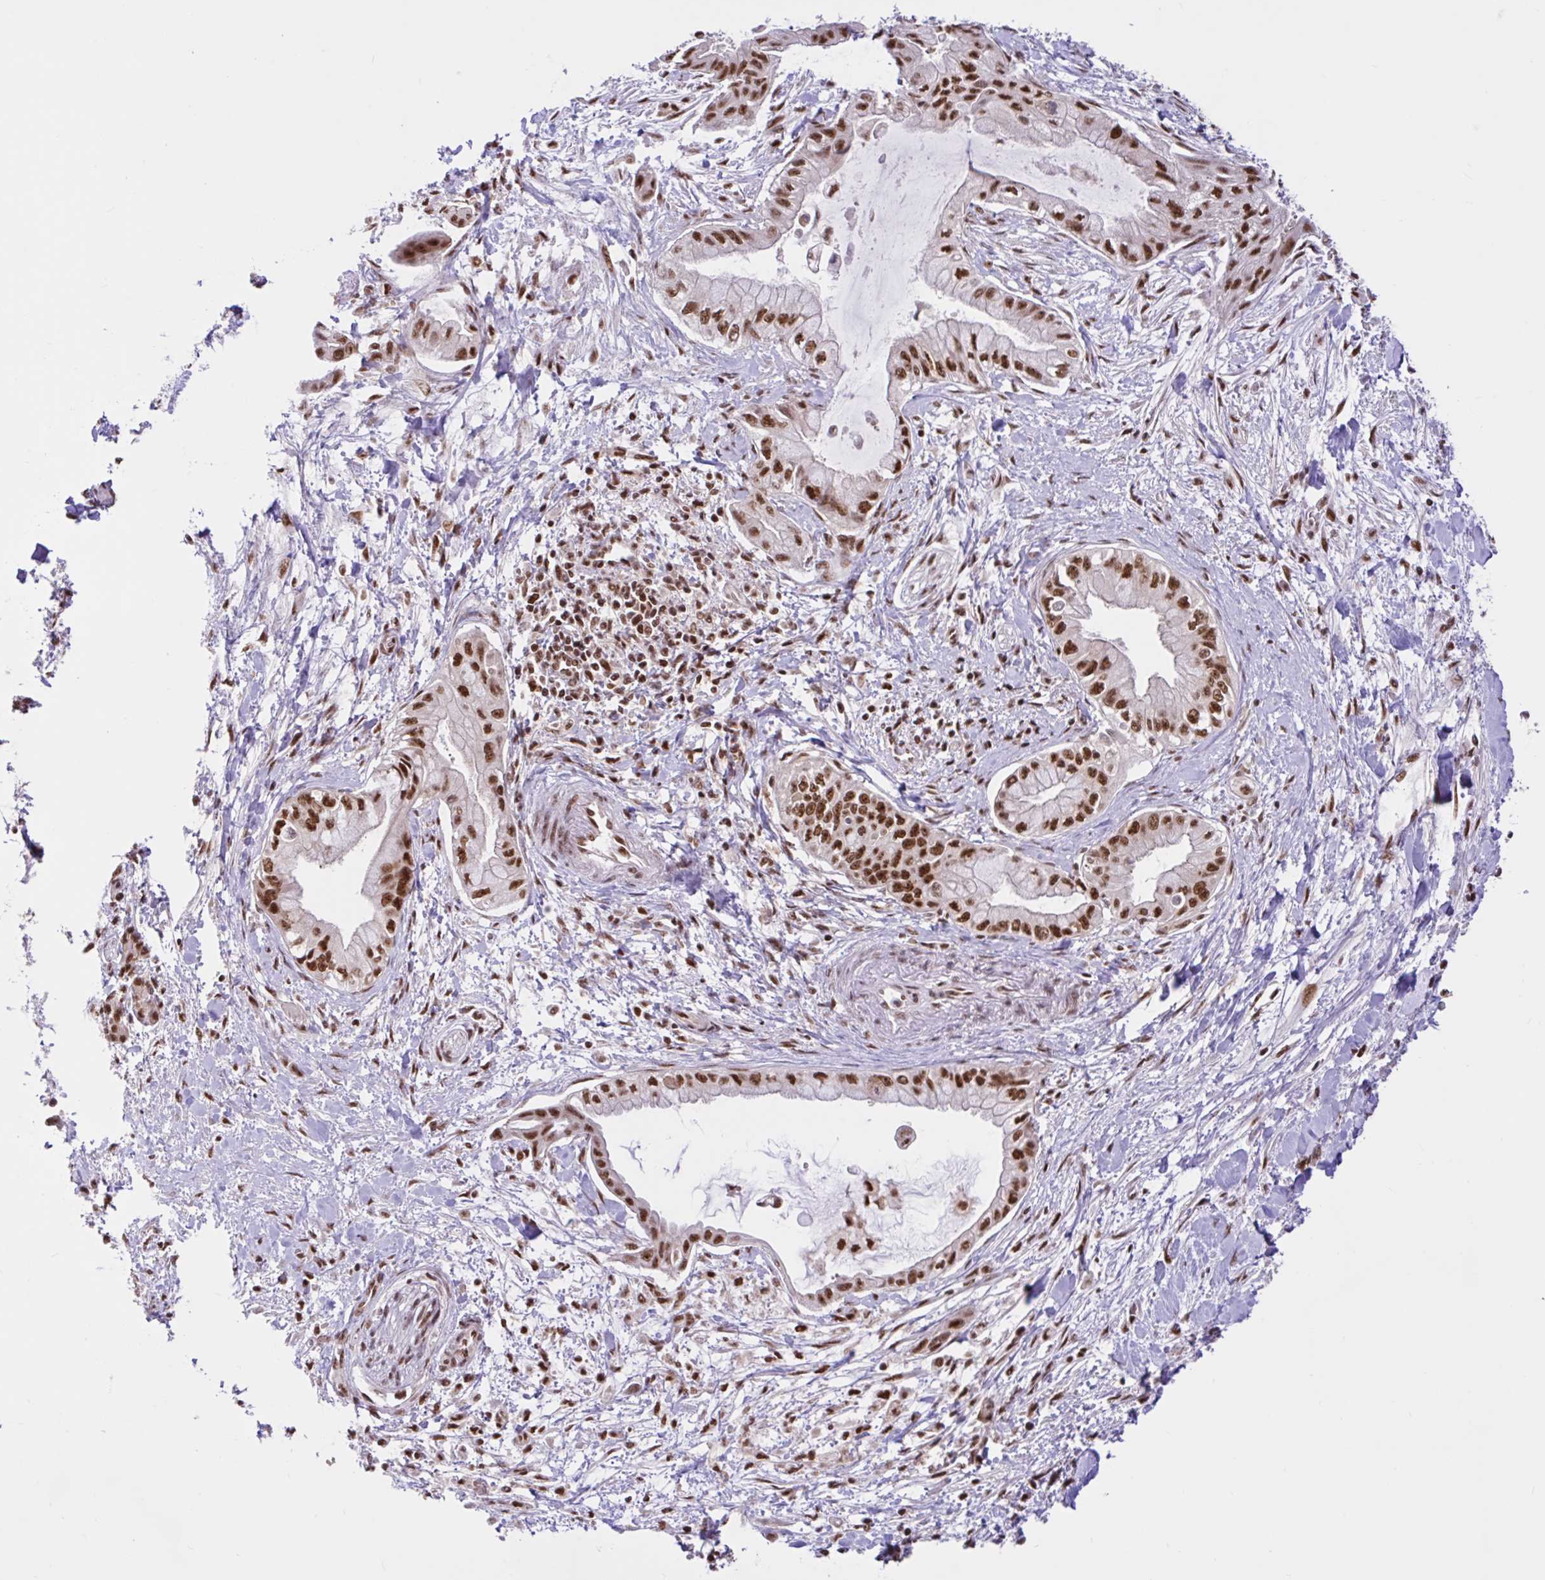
{"staining": {"intensity": "strong", "quantity": ">75%", "location": "nuclear"}, "tissue": "pancreatic cancer", "cell_type": "Tumor cells", "image_type": "cancer", "snomed": [{"axis": "morphology", "description": "Adenocarcinoma, NOS"}, {"axis": "topography", "description": "Pancreas"}], "caption": "High-magnification brightfield microscopy of pancreatic cancer (adenocarcinoma) stained with DAB (brown) and counterstained with hematoxylin (blue). tumor cells exhibit strong nuclear expression is appreciated in approximately>75% of cells. The staining is performed using DAB (3,3'-diaminobenzidine) brown chromogen to label protein expression. The nuclei are counter-stained blue using hematoxylin.", "gene": "CCDC12", "patient": {"sex": "male", "age": 48}}